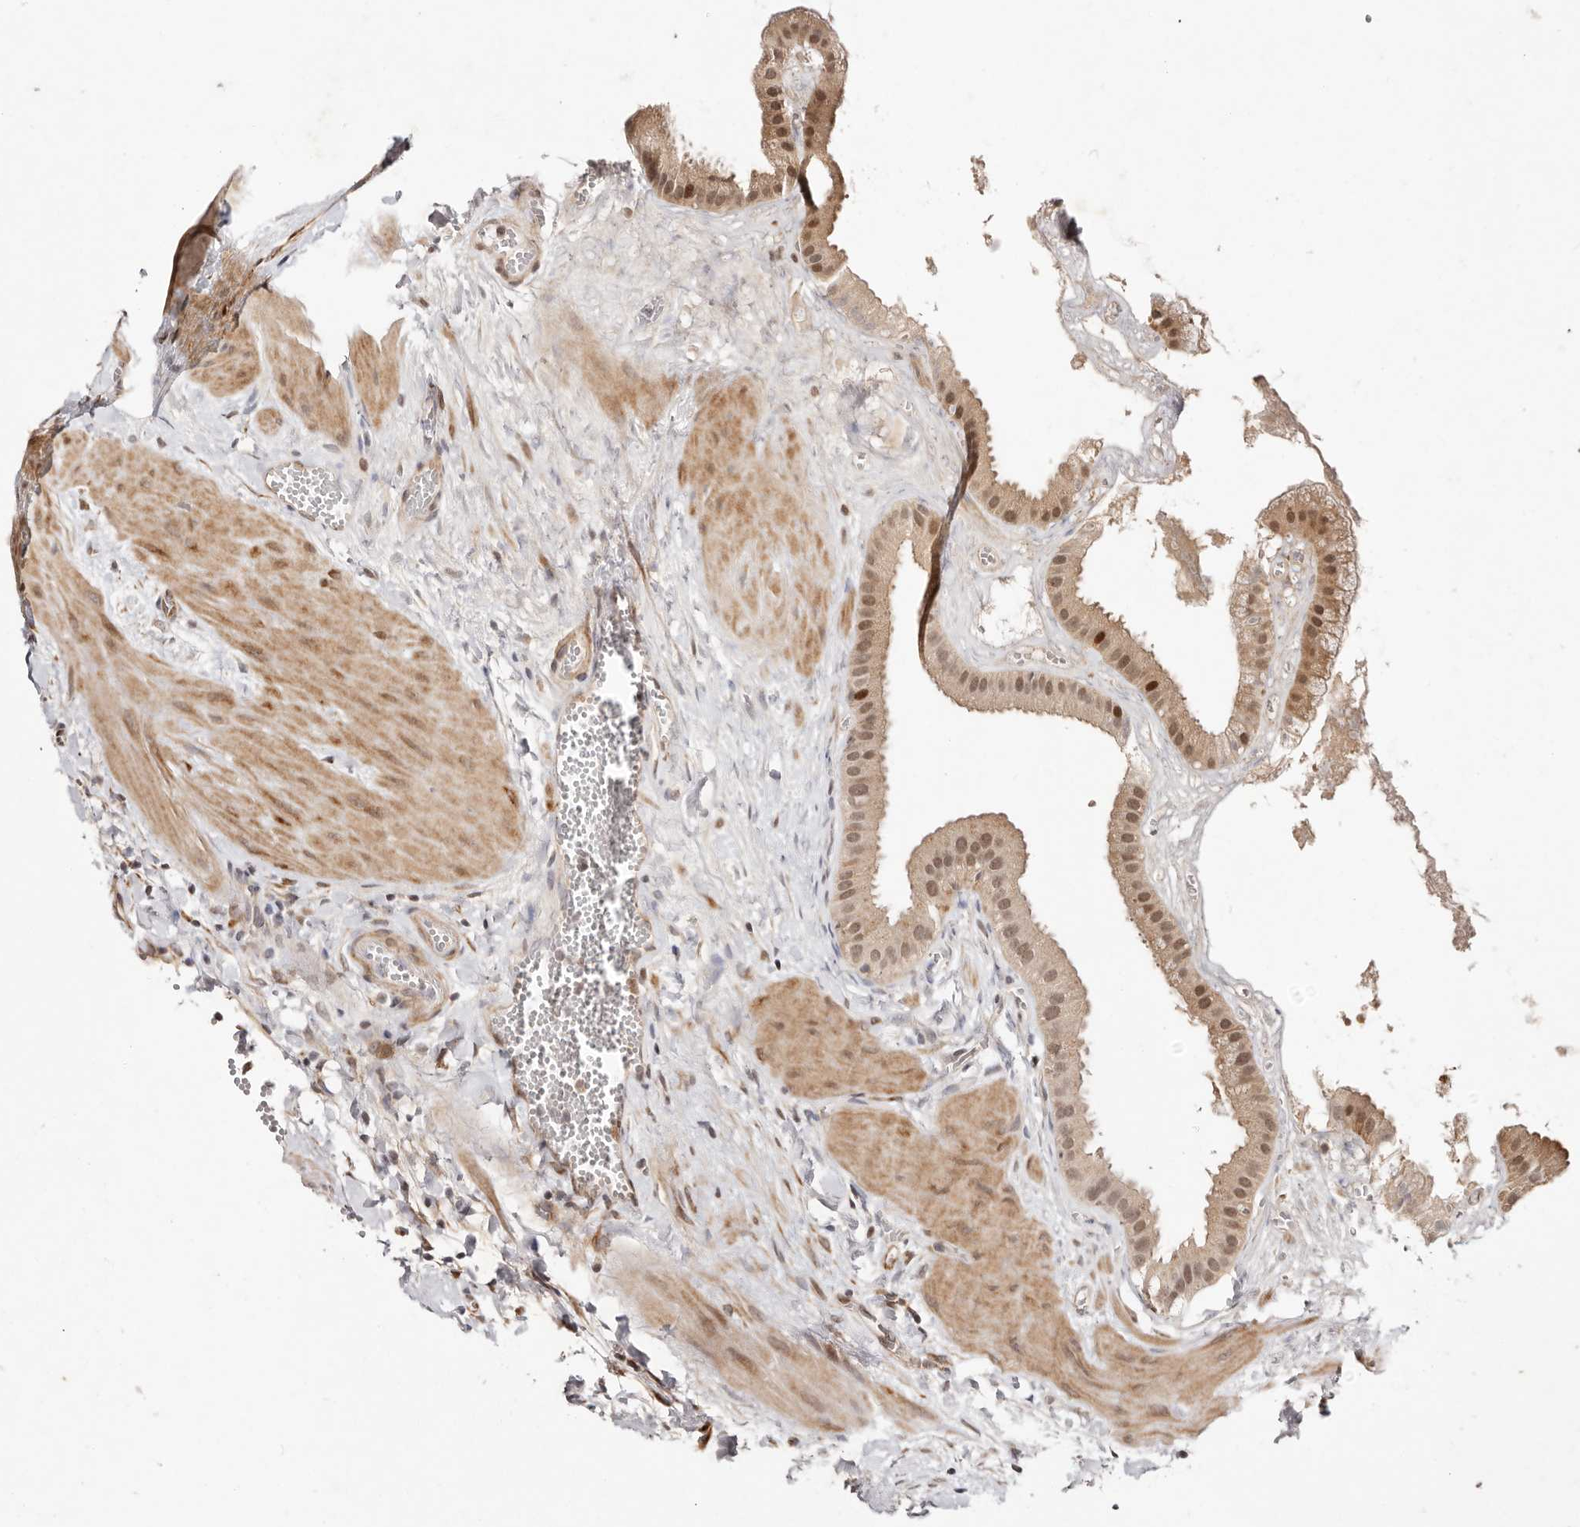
{"staining": {"intensity": "moderate", "quantity": "25%-75%", "location": "cytoplasmic/membranous,nuclear"}, "tissue": "gallbladder", "cell_type": "Glandular cells", "image_type": "normal", "snomed": [{"axis": "morphology", "description": "Normal tissue, NOS"}, {"axis": "topography", "description": "Gallbladder"}], "caption": "Immunohistochemical staining of normal gallbladder shows medium levels of moderate cytoplasmic/membranous,nuclear positivity in about 25%-75% of glandular cells. (IHC, brightfield microscopy, high magnification).", "gene": "BCL2L15", "patient": {"sex": "male", "age": 55}}